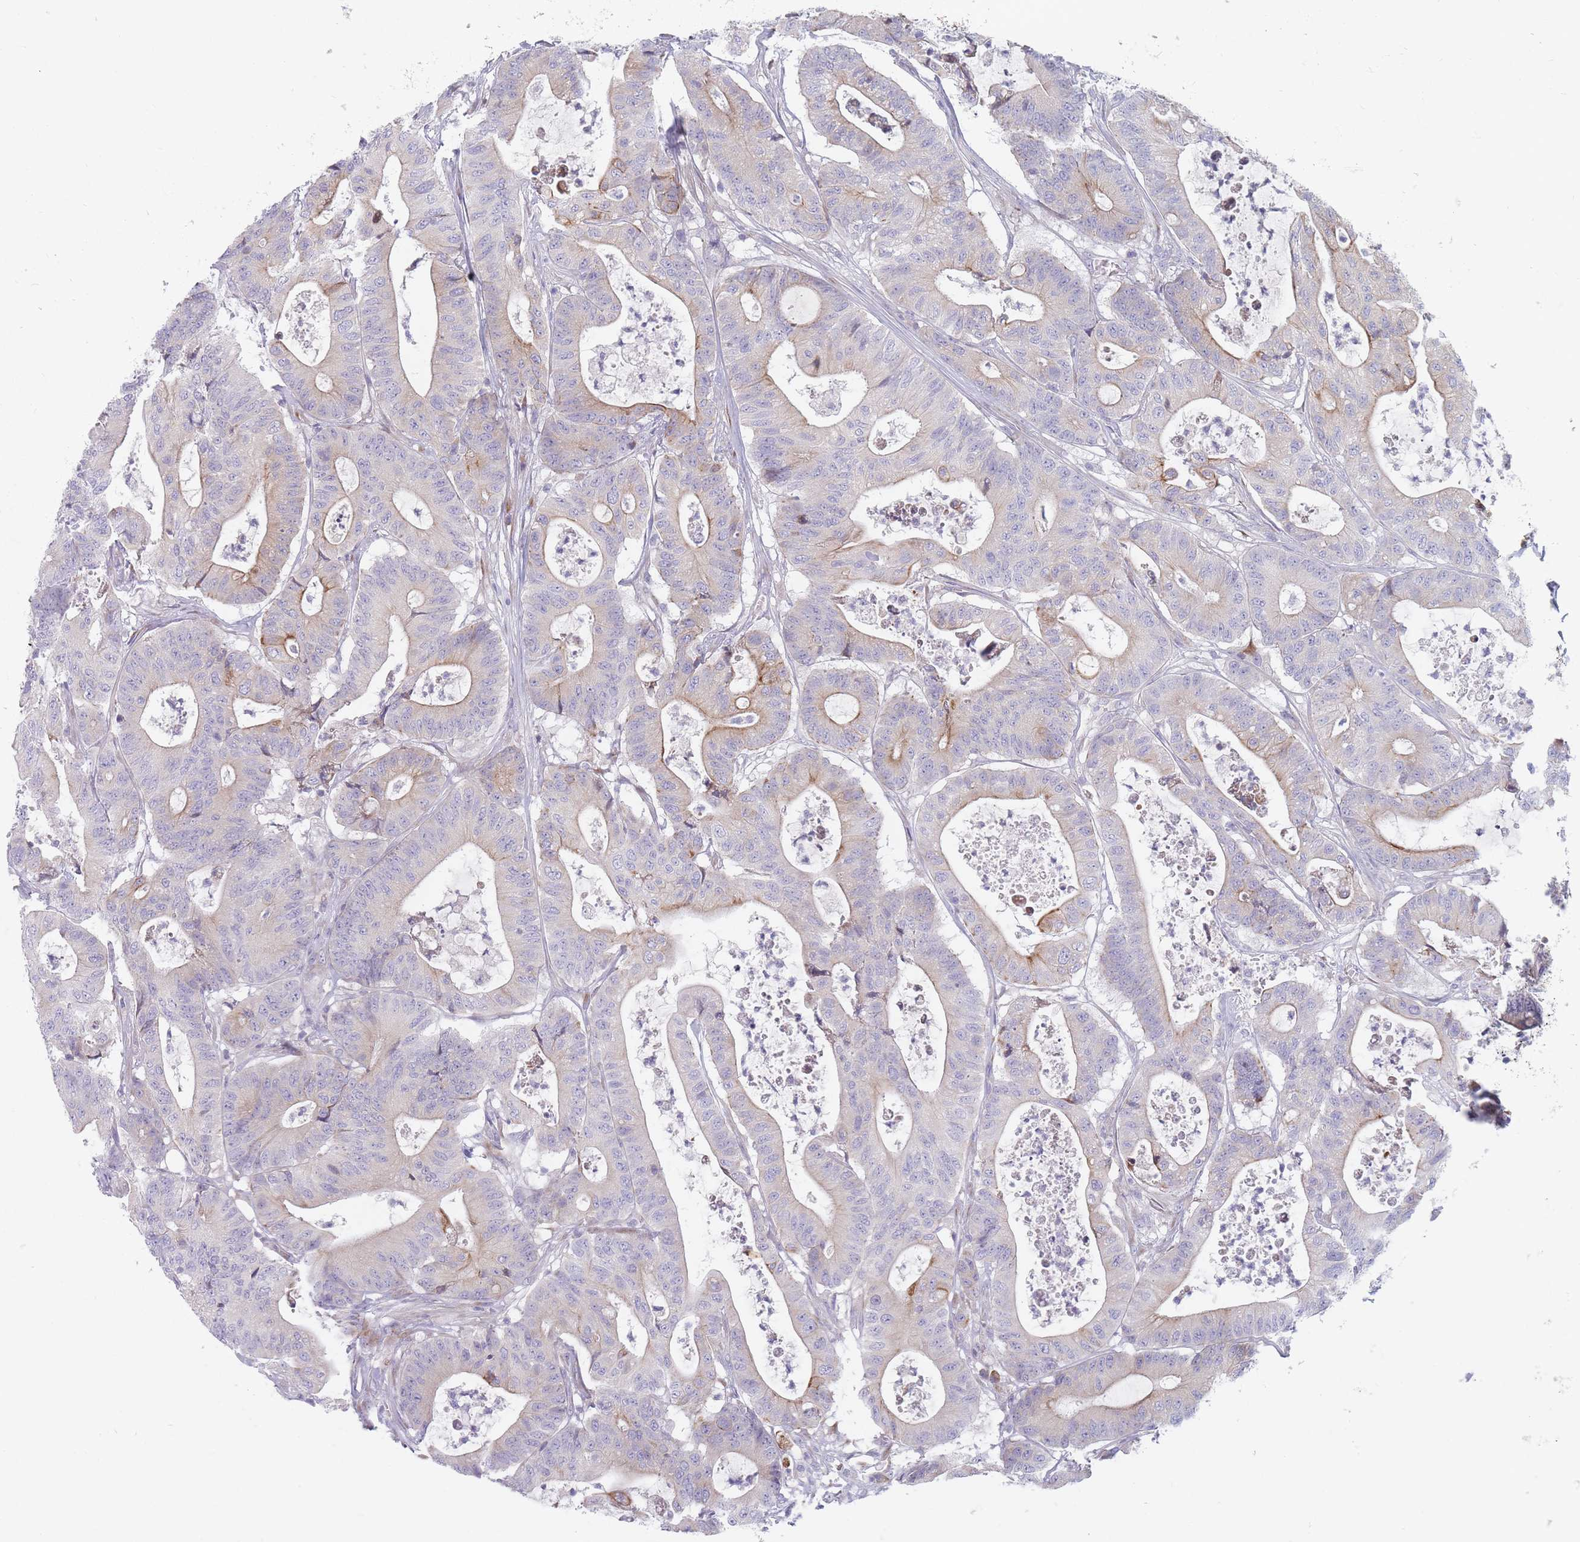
{"staining": {"intensity": "weak", "quantity": "<25%", "location": "cytoplasmic/membranous"}, "tissue": "colorectal cancer", "cell_type": "Tumor cells", "image_type": "cancer", "snomed": [{"axis": "morphology", "description": "Adenocarcinoma, NOS"}, {"axis": "topography", "description": "Colon"}], "caption": "Colorectal cancer stained for a protein using immunohistochemistry (IHC) shows no positivity tumor cells.", "gene": "SPATS1", "patient": {"sex": "female", "age": 84}}